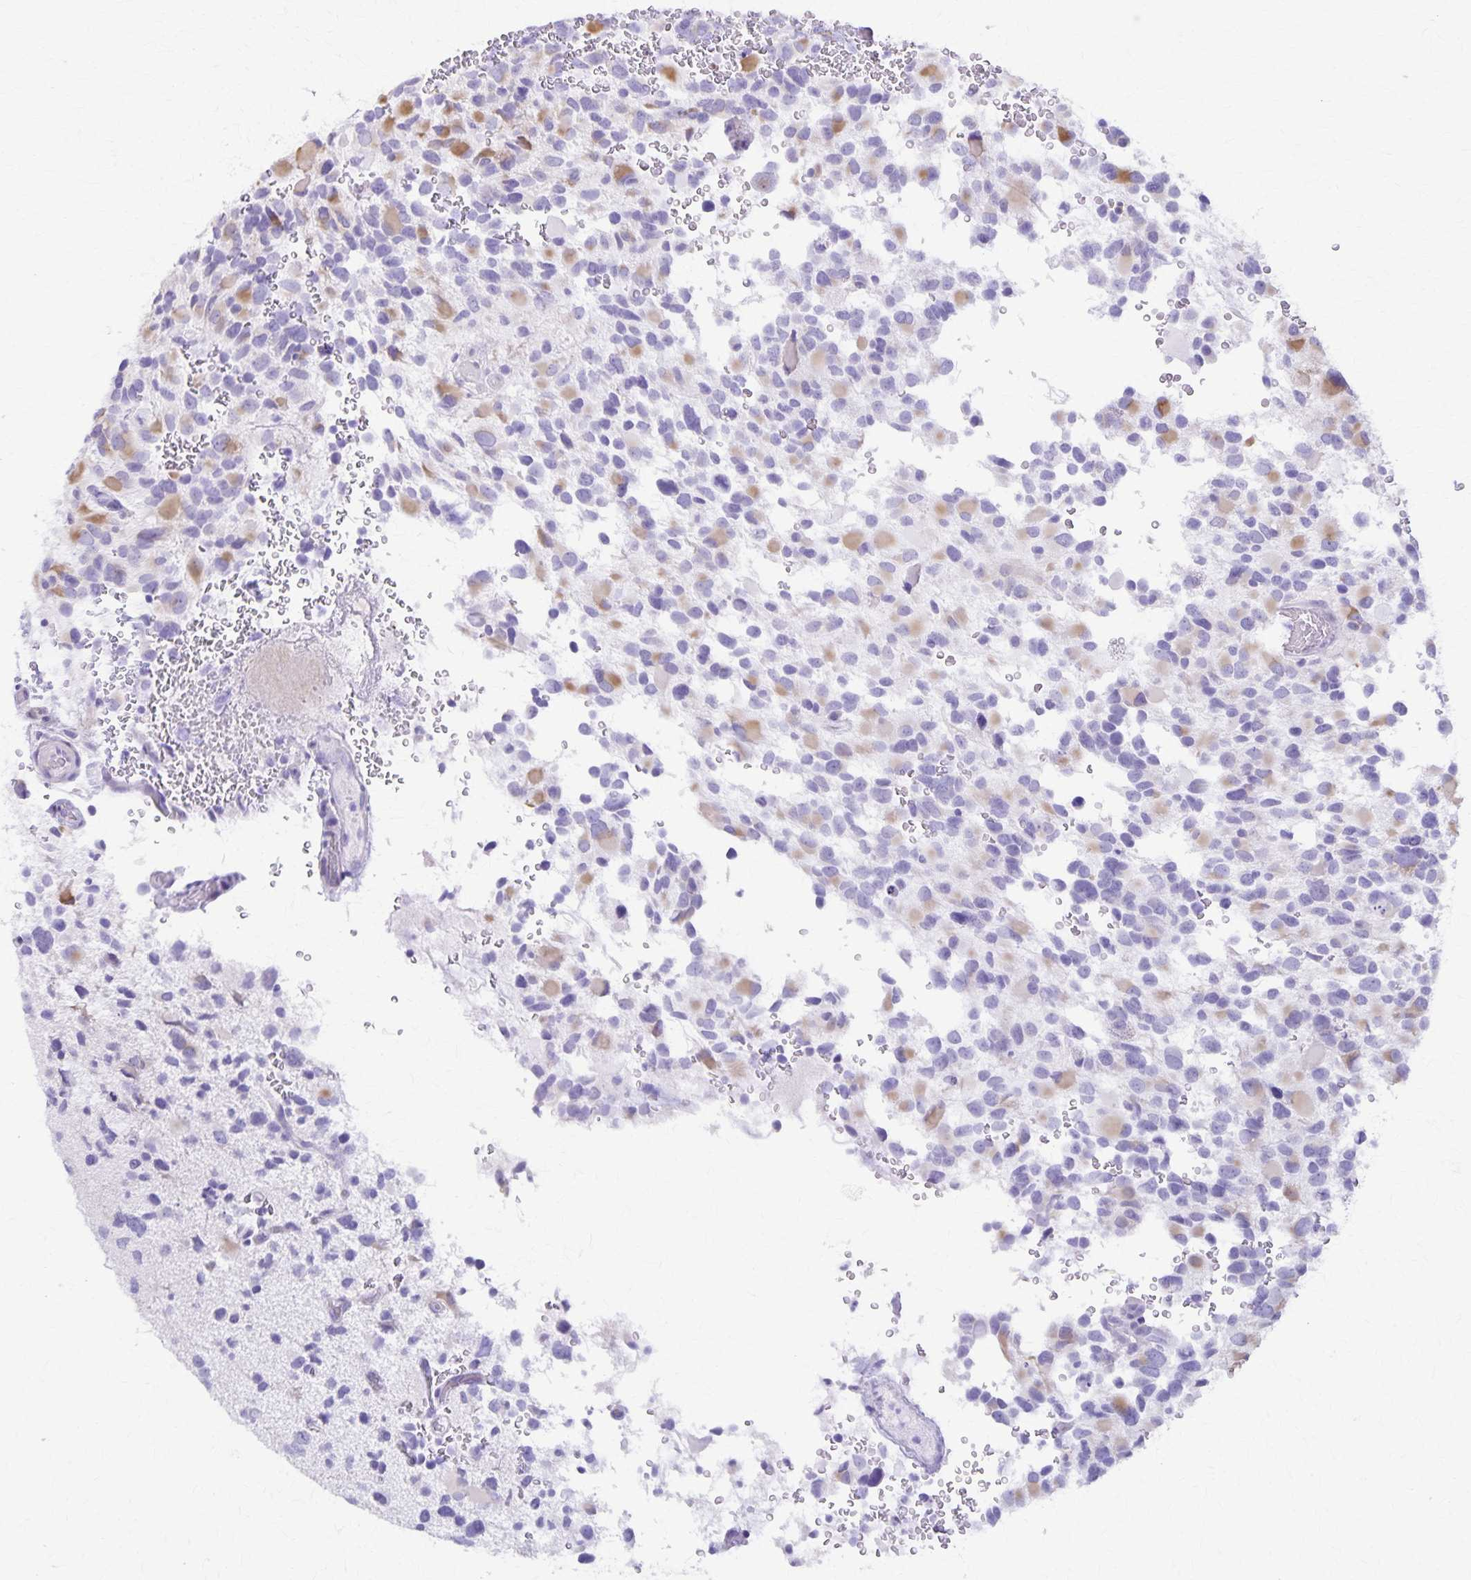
{"staining": {"intensity": "moderate", "quantity": "<25%", "location": "cytoplasmic/membranous"}, "tissue": "glioma", "cell_type": "Tumor cells", "image_type": "cancer", "snomed": [{"axis": "morphology", "description": "Glioma, malignant, Low grade"}, {"axis": "topography", "description": "Brain"}], "caption": "IHC histopathology image of neoplastic tissue: malignant glioma (low-grade) stained using IHC displays low levels of moderate protein expression localized specifically in the cytoplasmic/membranous of tumor cells, appearing as a cytoplasmic/membranous brown color.", "gene": "DEFA5", "patient": {"sex": "female", "age": 32}}